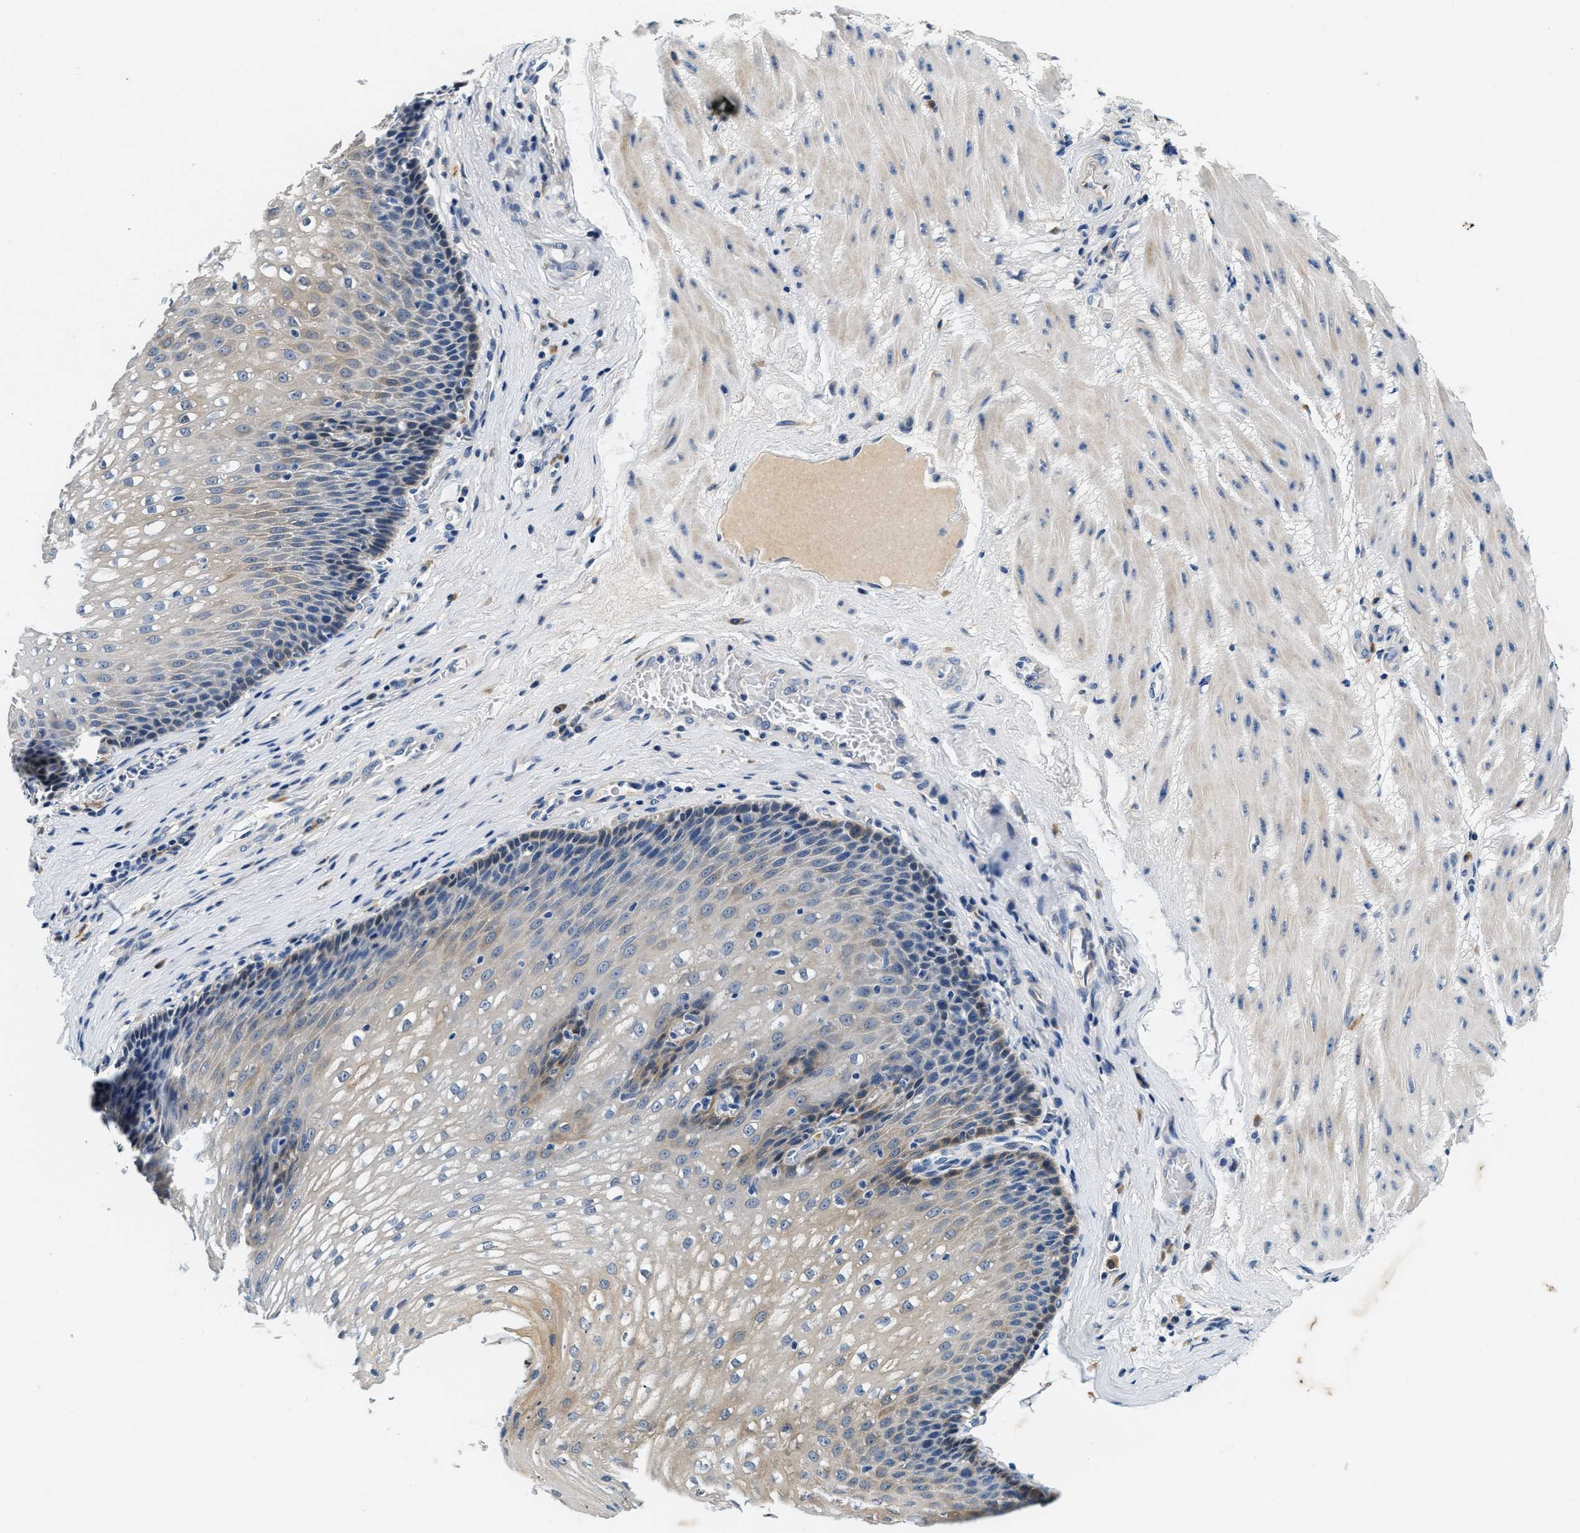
{"staining": {"intensity": "weak", "quantity": "25%-75%", "location": "cytoplasmic/membranous"}, "tissue": "esophagus", "cell_type": "Squamous epithelial cells", "image_type": "normal", "snomed": [{"axis": "morphology", "description": "Normal tissue, NOS"}, {"axis": "topography", "description": "Esophagus"}], "caption": "Esophagus was stained to show a protein in brown. There is low levels of weak cytoplasmic/membranous expression in about 25%-75% of squamous epithelial cells. The staining is performed using DAB (3,3'-diaminobenzidine) brown chromogen to label protein expression. The nuclei are counter-stained blue using hematoxylin.", "gene": "ALDH3A2", "patient": {"sex": "male", "age": 48}}